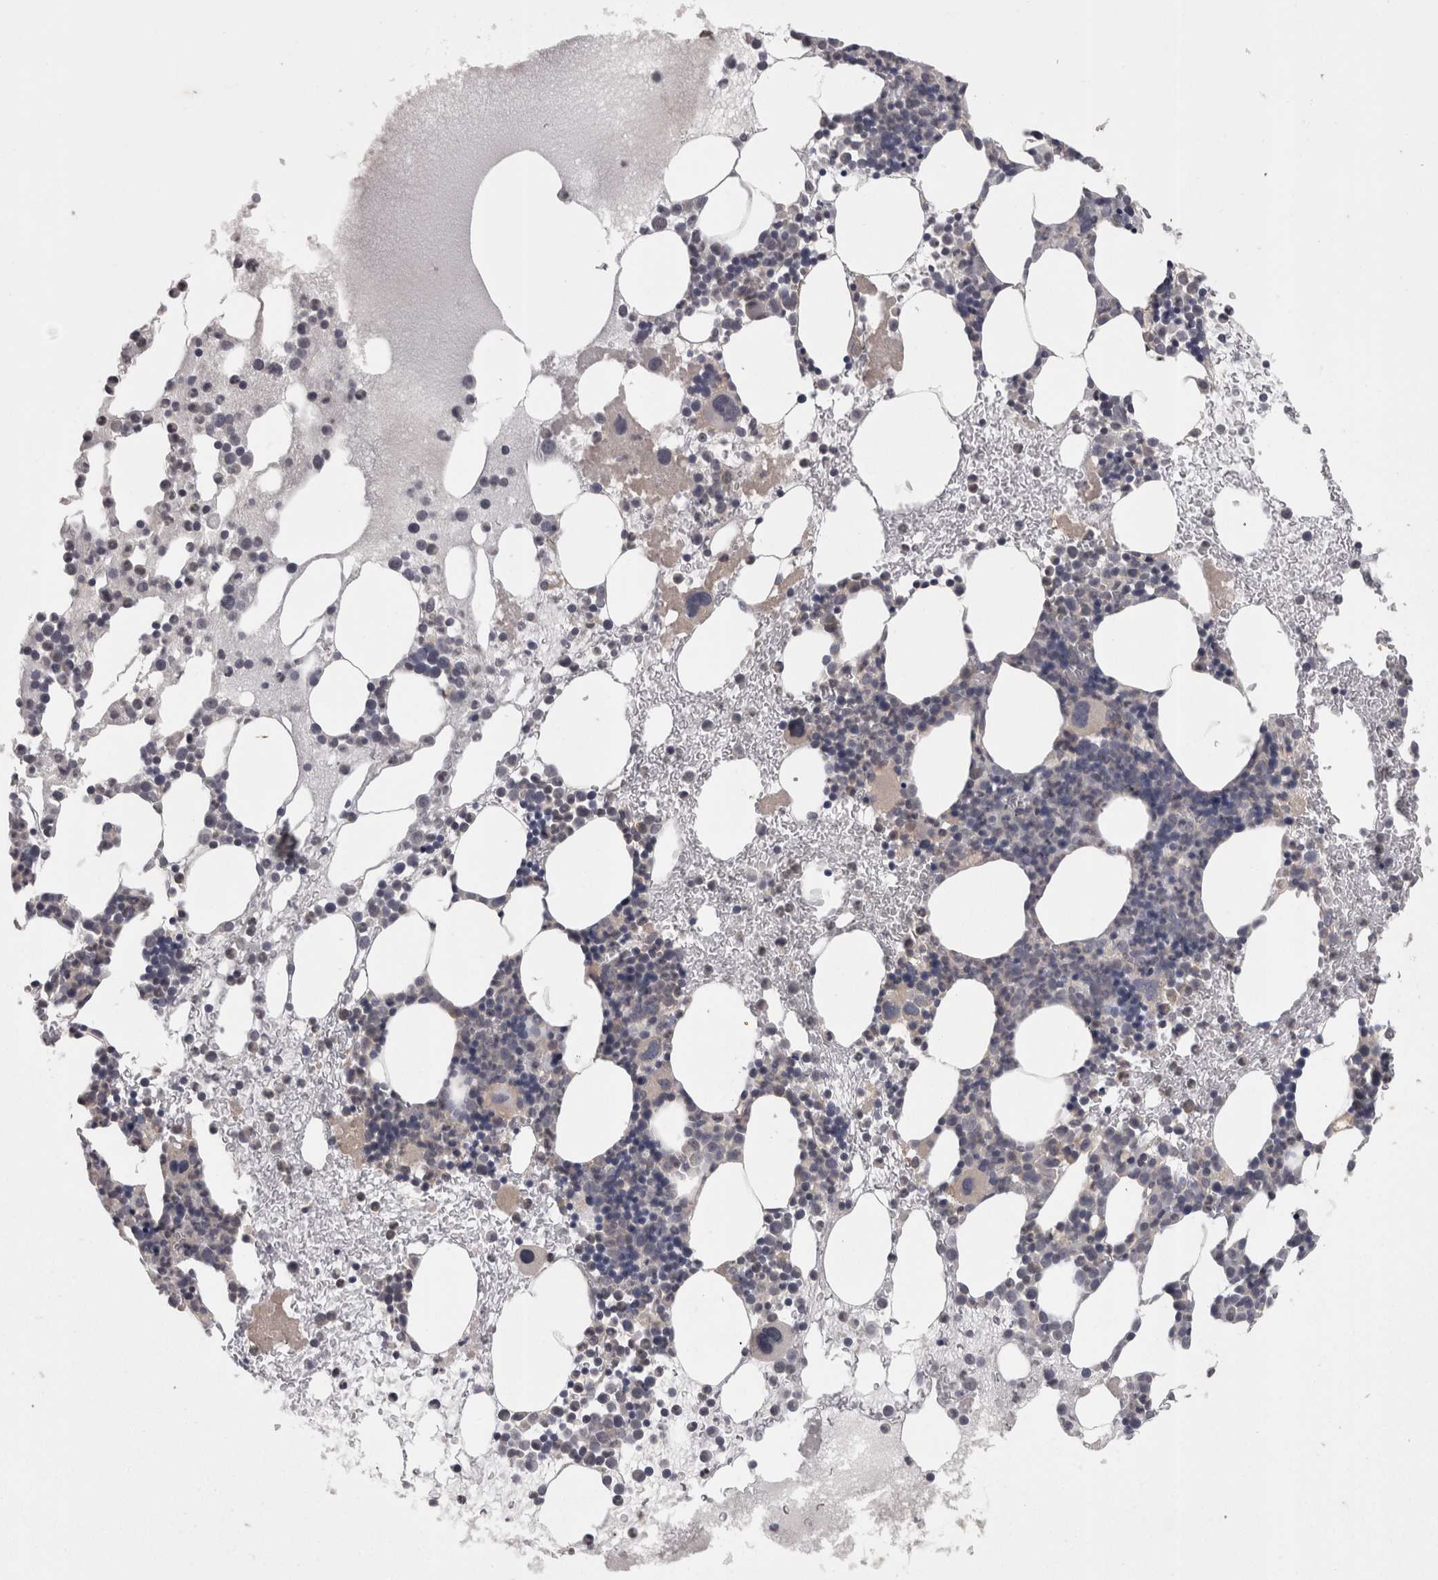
{"staining": {"intensity": "weak", "quantity": "<25%", "location": "cytoplasmic/membranous"}, "tissue": "bone marrow", "cell_type": "Hematopoietic cells", "image_type": "normal", "snomed": [{"axis": "morphology", "description": "Normal tissue, NOS"}, {"axis": "morphology", "description": "Inflammation, NOS"}, {"axis": "topography", "description": "Bone marrow"}], "caption": "An IHC photomicrograph of benign bone marrow is shown. There is no staining in hematopoietic cells of bone marrow.", "gene": "PON3", "patient": {"sex": "female", "age": 45}}